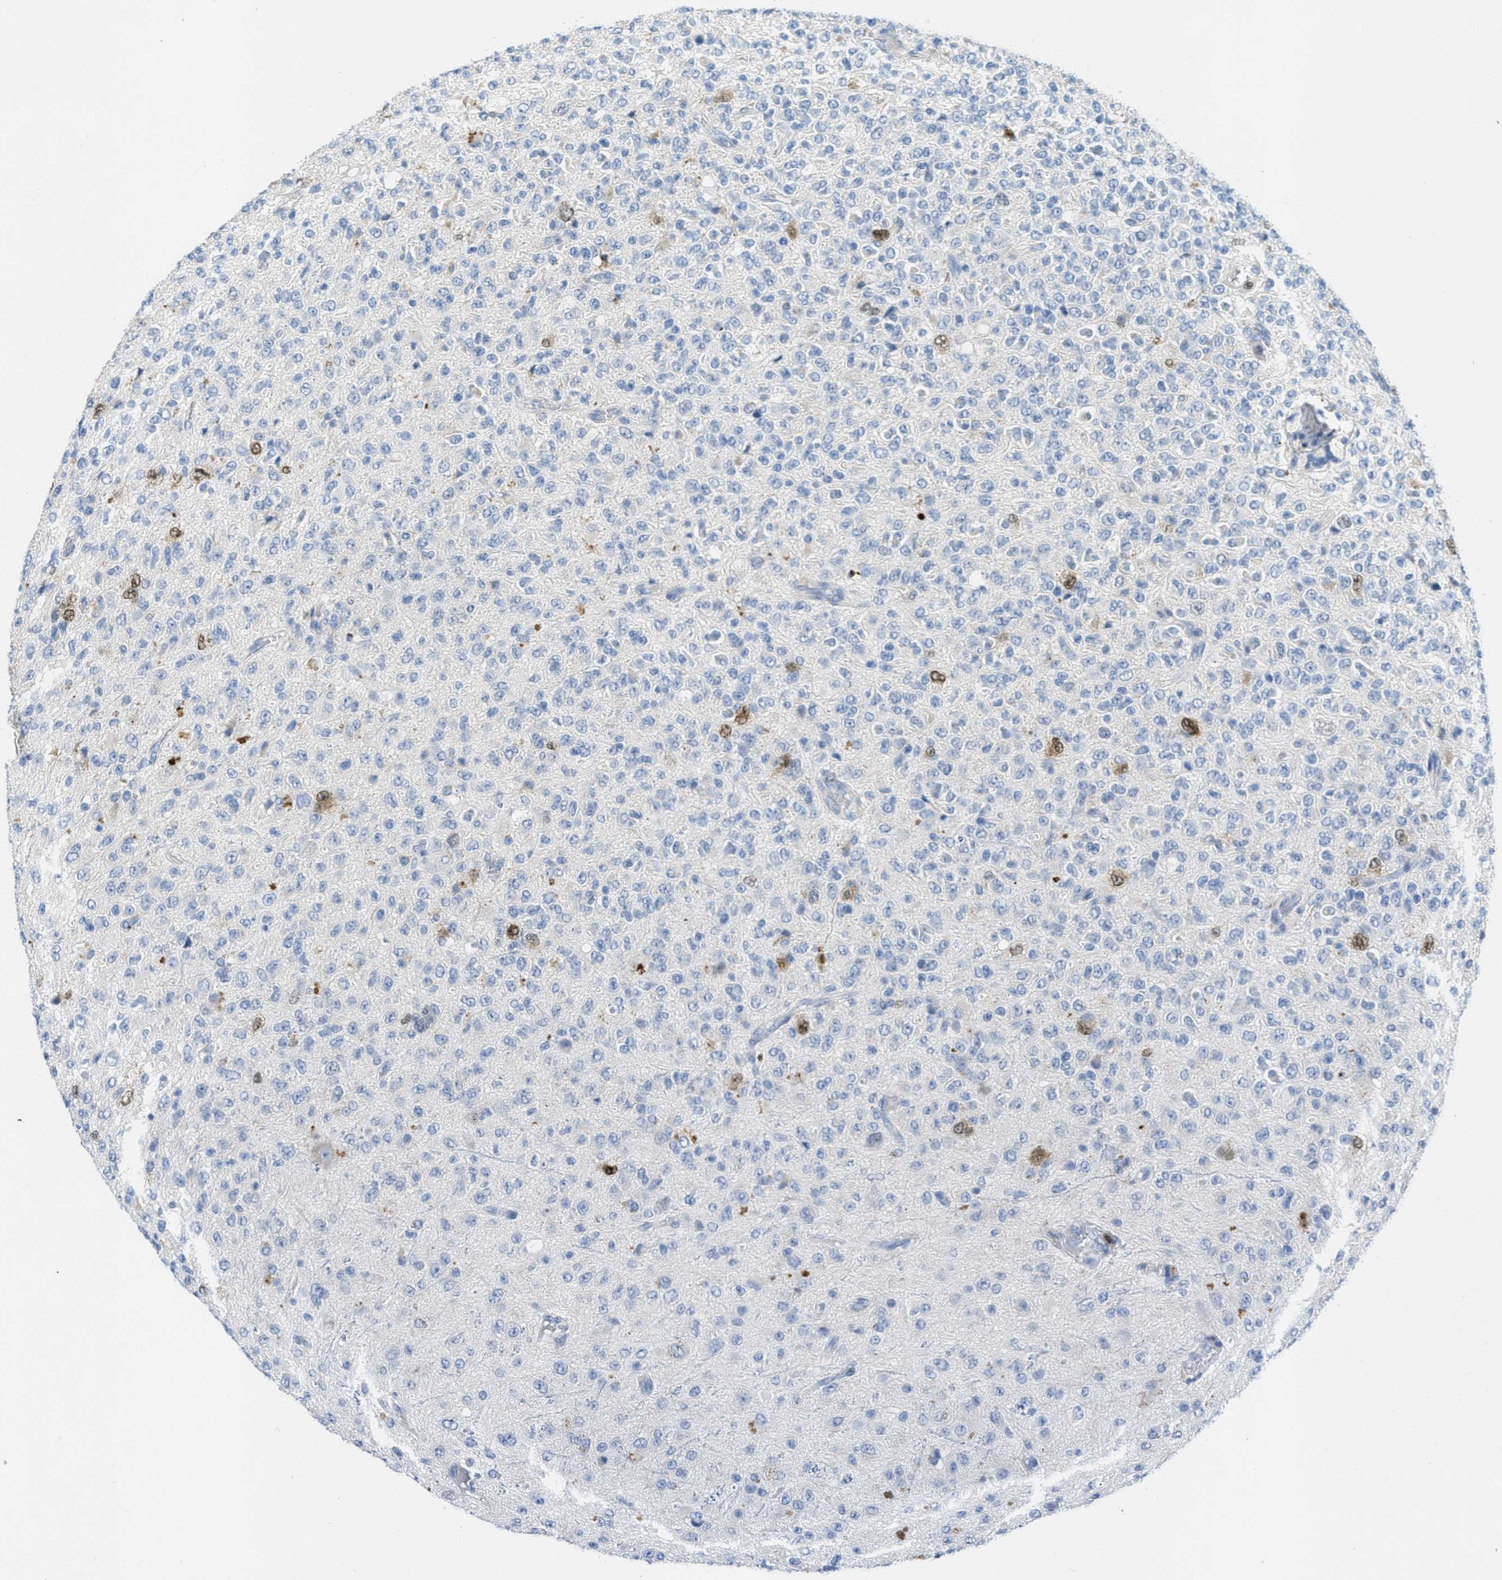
{"staining": {"intensity": "strong", "quantity": "<25%", "location": "nuclear"}, "tissue": "glioma", "cell_type": "Tumor cells", "image_type": "cancer", "snomed": [{"axis": "morphology", "description": "Glioma, malignant, High grade"}, {"axis": "topography", "description": "pancreas cauda"}], "caption": "Protein staining of glioma tissue exhibits strong nuclear positivity in approximately <25% of tumor cells.", "gene": "ORC6", "patient": {"sex": "male", "age": 60}}